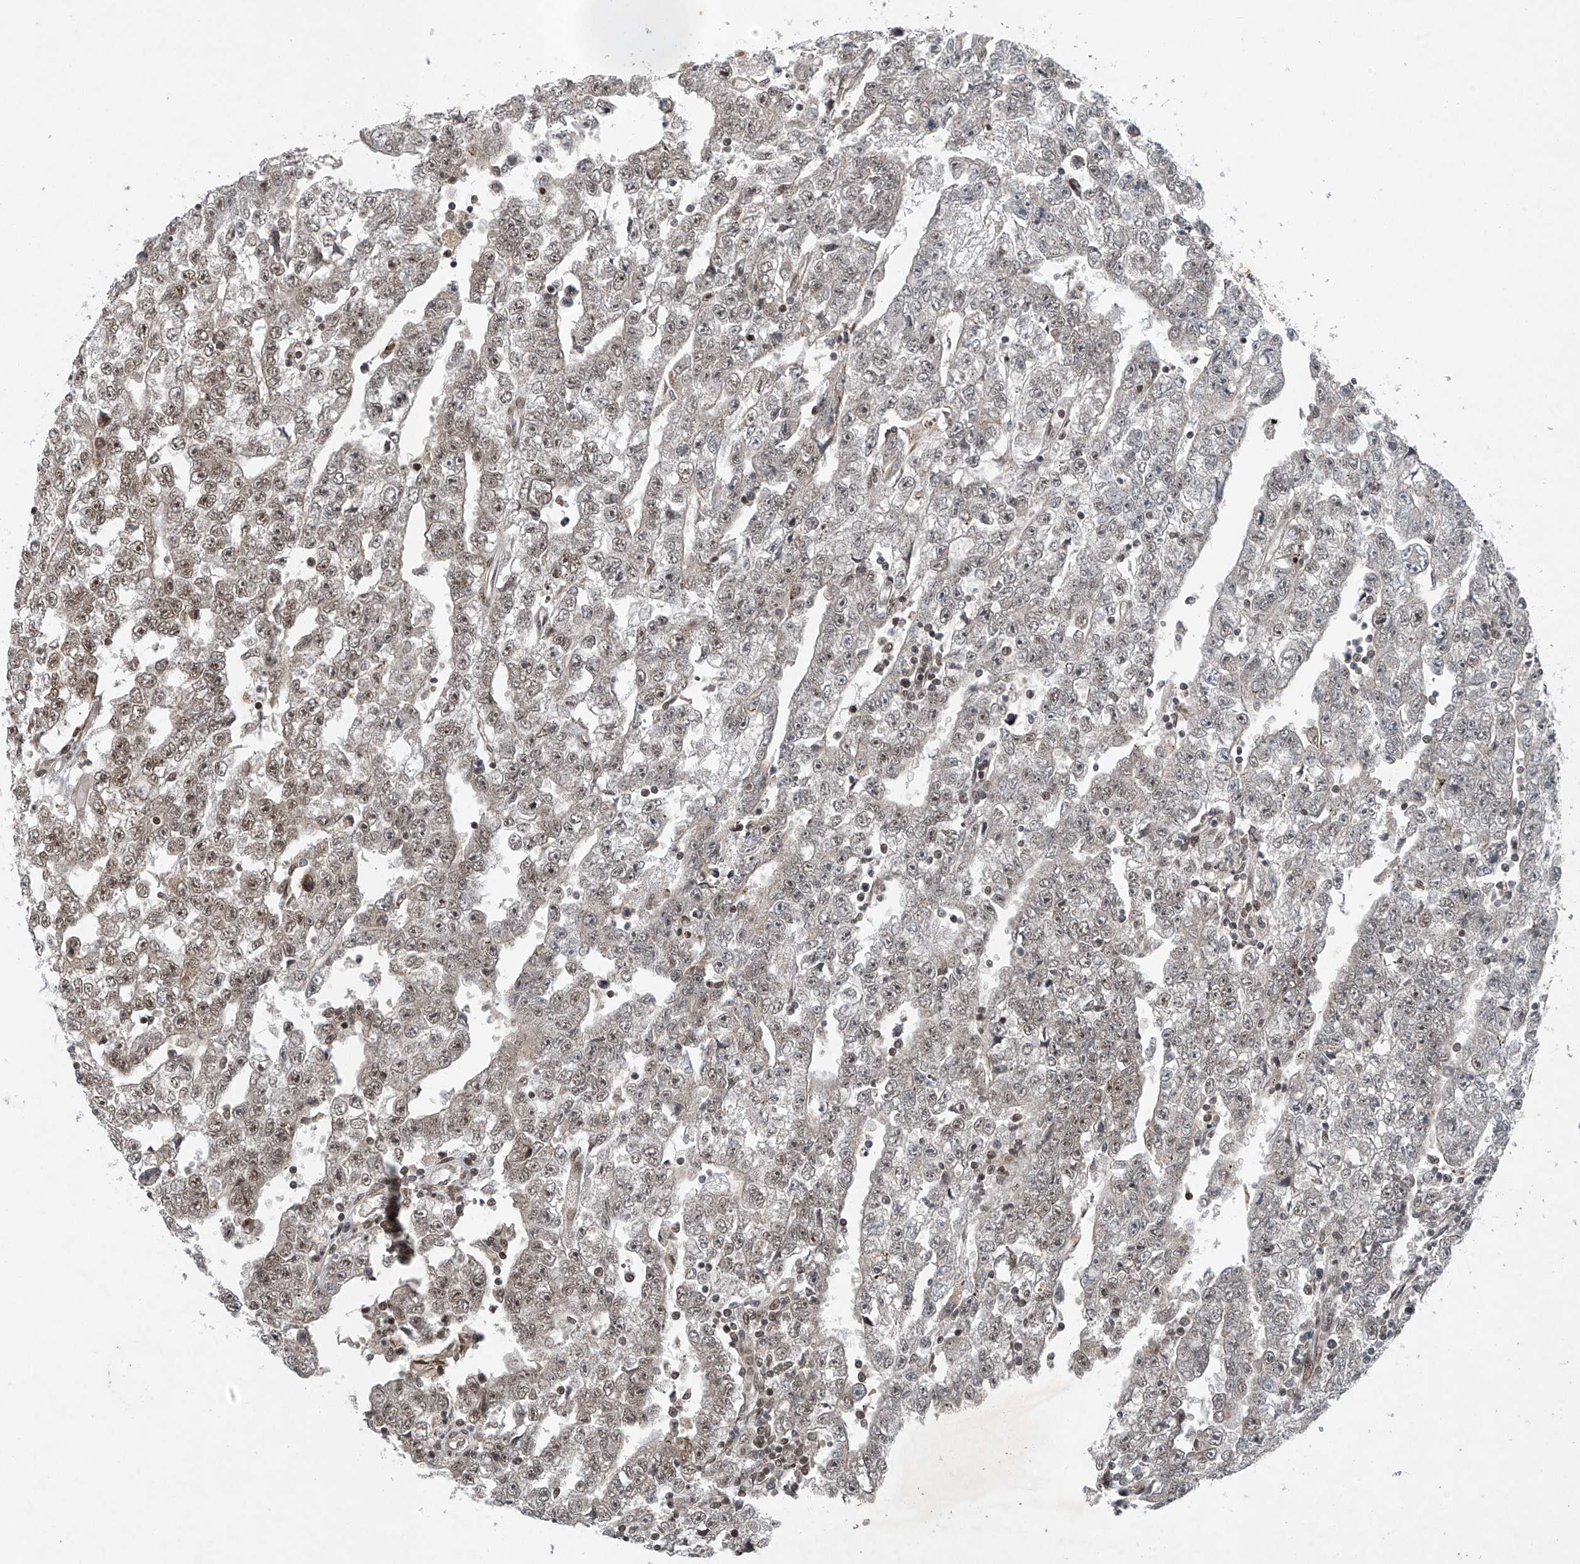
{"staining": {"intensity": "weak", "quantity": "25%-75%", "location": "nuclear"}, "tissue": "testis cancer", "cell_type": "Tumor cells", "image_type": "cancer", "snomed": [{"axis": "morphology", "description": "Carcinoma, Embryonal, NOS"}, {"axis": "topography", "description": "Testis"}], "caption": "An image of testis embryonal carcinoma stained for a protein exhibits weak nuclear brown staining in tumor cells. Using DAB (3,3'-diaminobenzidine) (brown) and hematoxylin (blue) stains, captured at high magnification using brightfield microscopy.", "gene": "TAF8", "patient": {"sex": "male", "age": 25}}